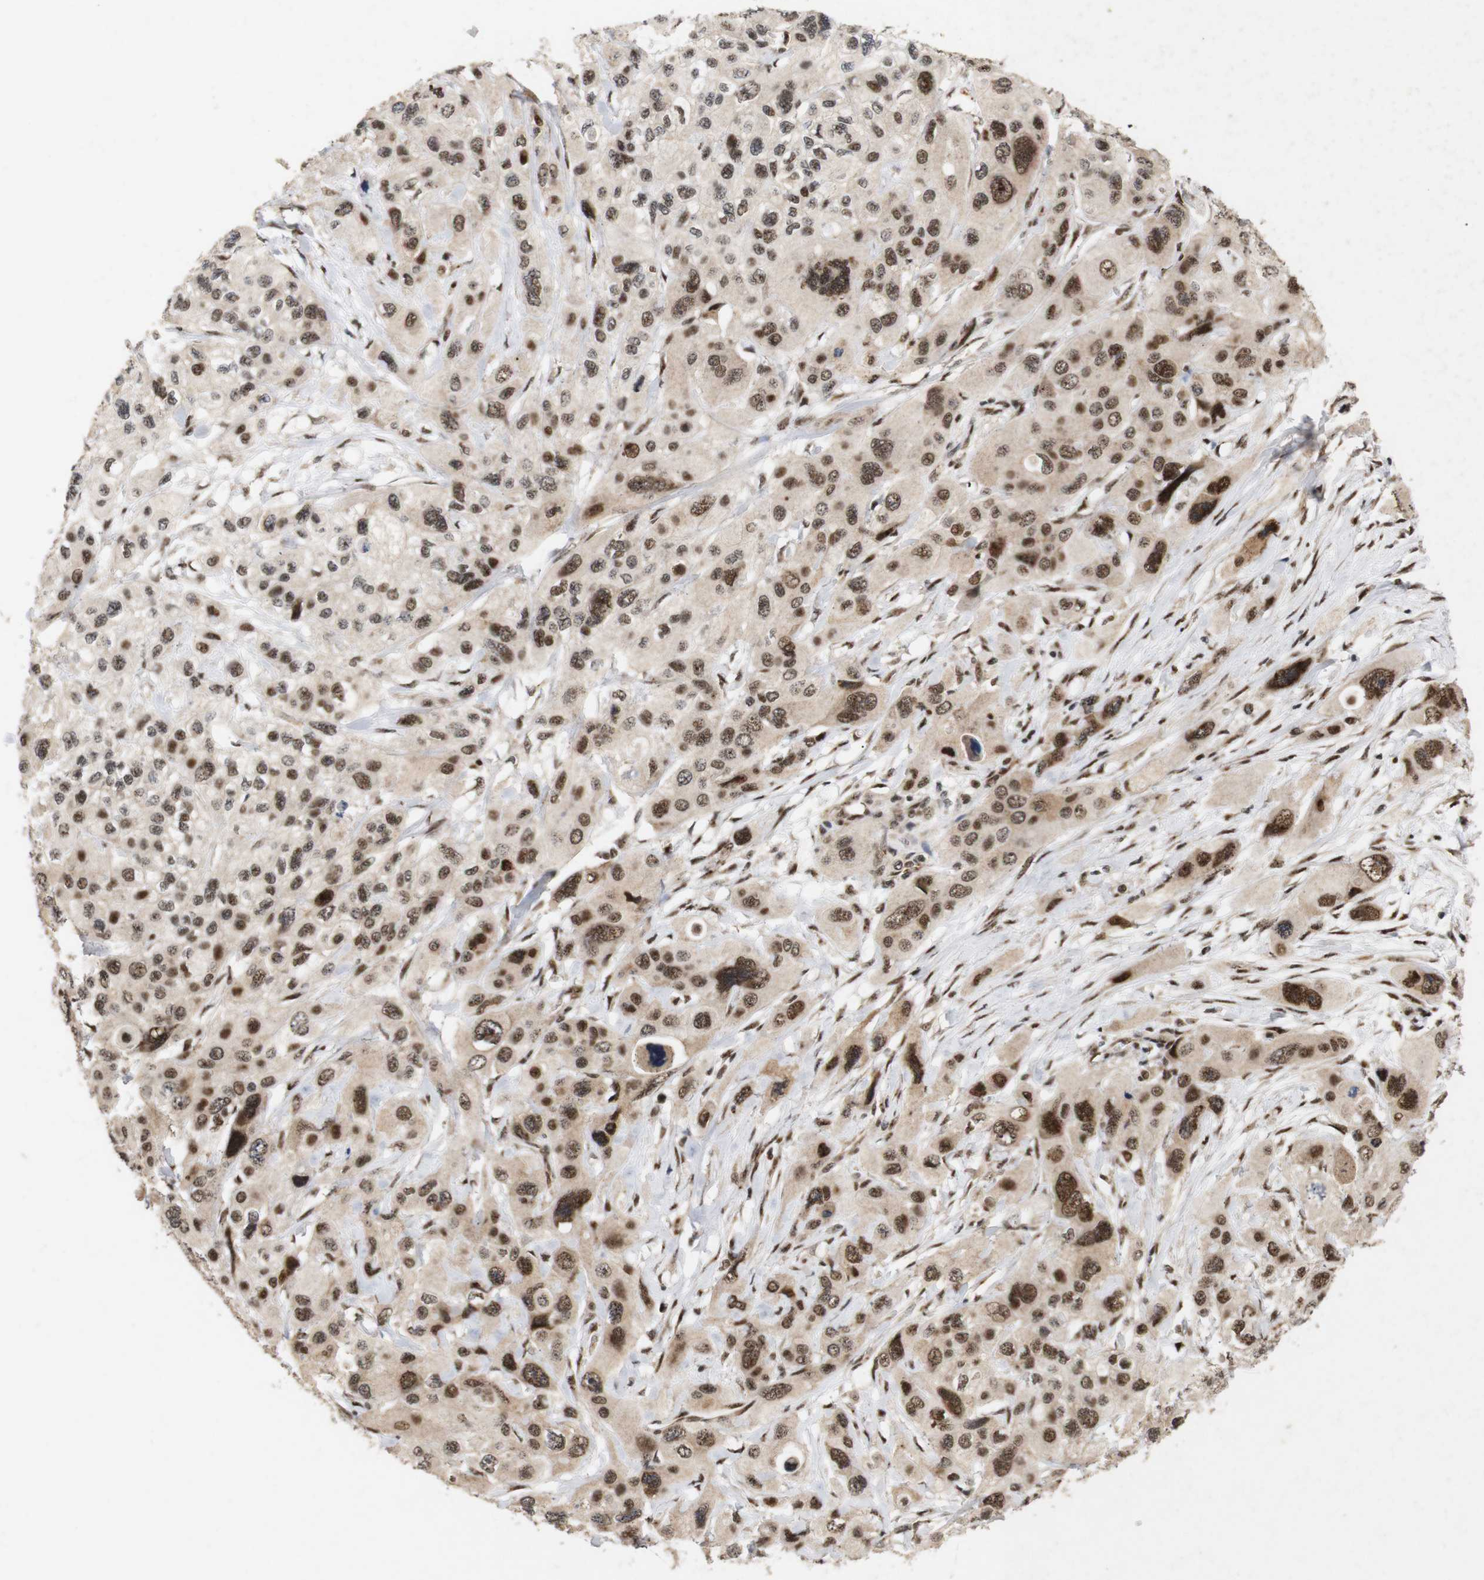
{"staining": {"intensity": "strong", "quantity": ">75%", "location": "cytoplasmic/membranous,nuclear"}, "tissue": "pancreatic cancer", "cell_type": "Tumor cells", "image_type": "cancer", "snomed": [{"axis": "morphology", "description": "Adenocarcinoma, NOS"}, {"axis": "topography", "description": "Pancreas"}], "caption": "Immunohistochemical staining of human pancreatic adenocarcinoma exhibits strong cytoplasmic/membranous and nuclear protein positivity in approximately >75% of tumor cells. (Stains: DAB in brown, nuclei in blue, Microscopy: brightfield microscopy at high magnification).", "gene": "PYM1", "patient": {"sex": "male", "age": 73}}